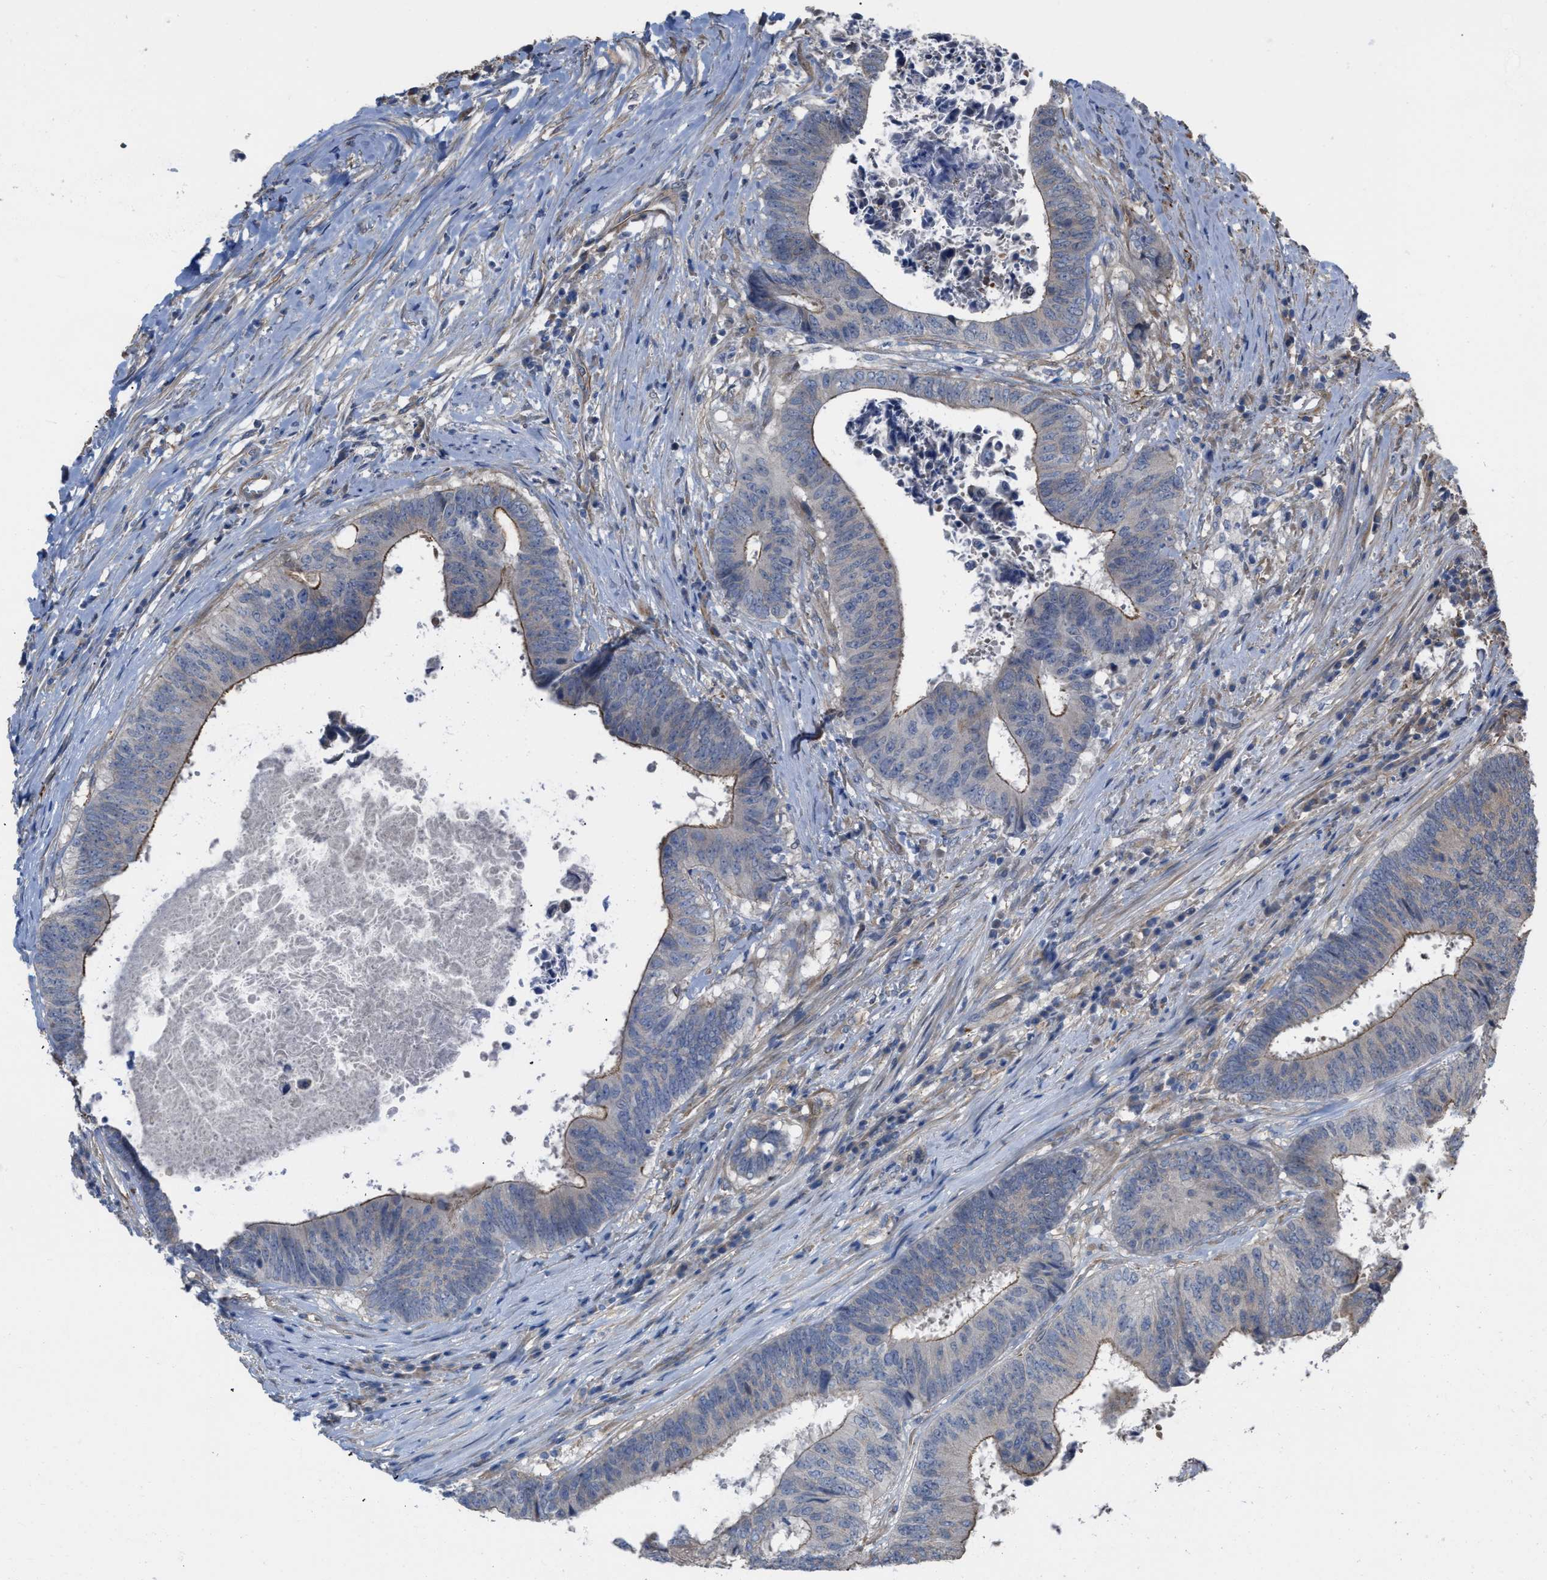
{"staining": {"intensity": "weak", "quantity": "25%-75%", "location": "cytoplasmic/membranous"}, "tissue": "colorectal cancer", "cell_type": "Tumor cells", "image_type": "cancer", "snomed": [{"axis": "morphology", "description": "Adenocarcinoma, NOS"}, {"axis": "topography", "description": "Rectum"}], "caption": "Colorectal cancer tissue displays weak cytoplasmic/membranous staining in approximately 25%-75% of tumor cells, visualized by immunohistochemistry.", "gene": "SLC4A11", "patient": {"sex": "male", "age": 72}}